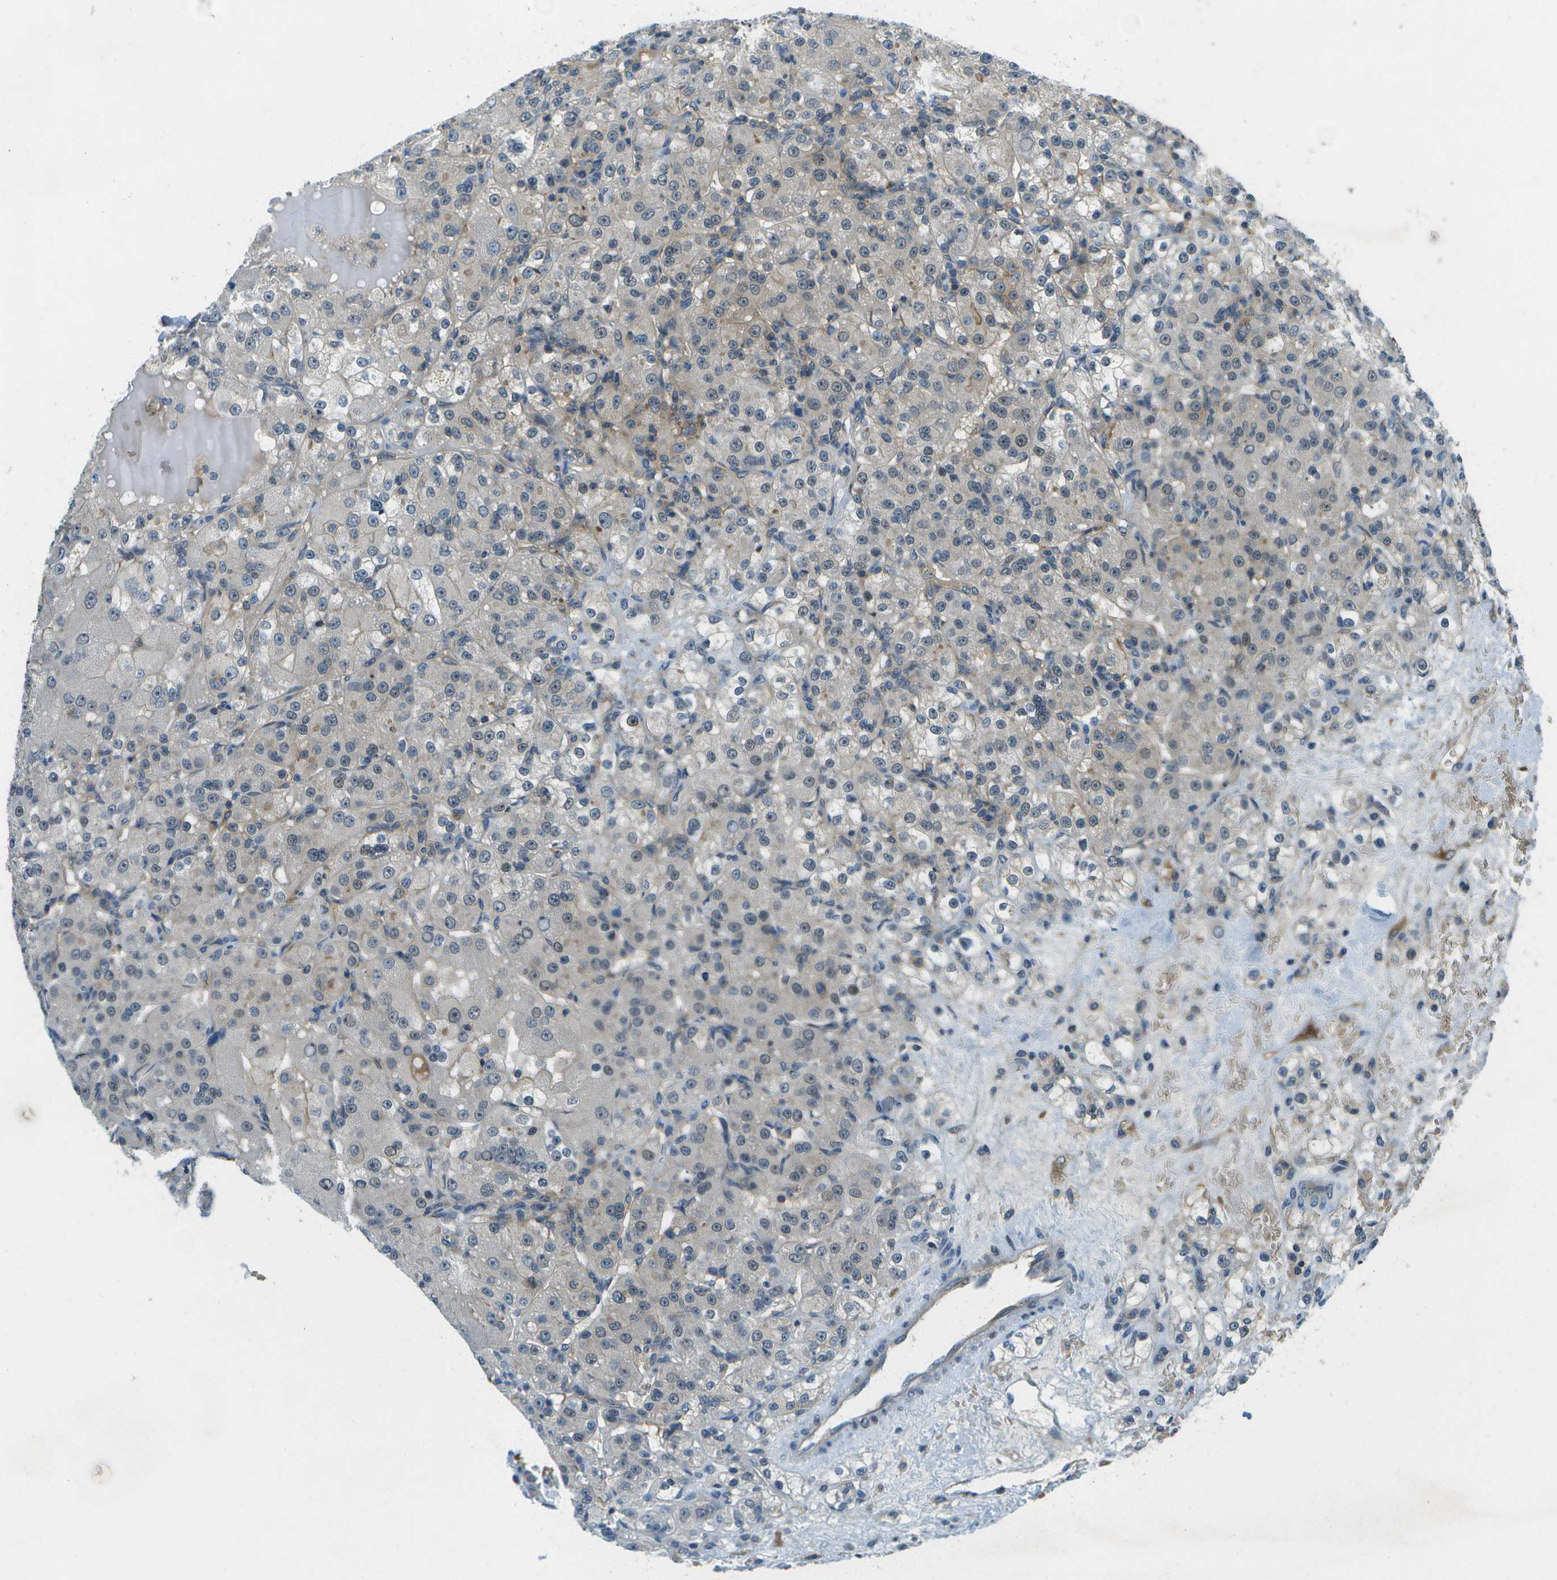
{"staining": {"intensity": "negative", "quantity": "none", "location": "none"}, "tissue": "renal cancer", "cell_type": "Tumor cells", "image_type": "cancer", "snomed": [{"axis": "morphology", "description": "Normal tissue, NOS"}, {"axis": "morphology", "description": "Adenocarcinoma, NOS"}, {"axis": "topography", "description": "Kidney"}], "caption": "Immunohistochemical staining of renal adenocarcinoma demonstrates no significant staining in tumor cells. (Immunohistochemistry, brightfield microscopy, high magnification).", "gene": "CTIF", "patient": {"sex": "male", "age": 61}}